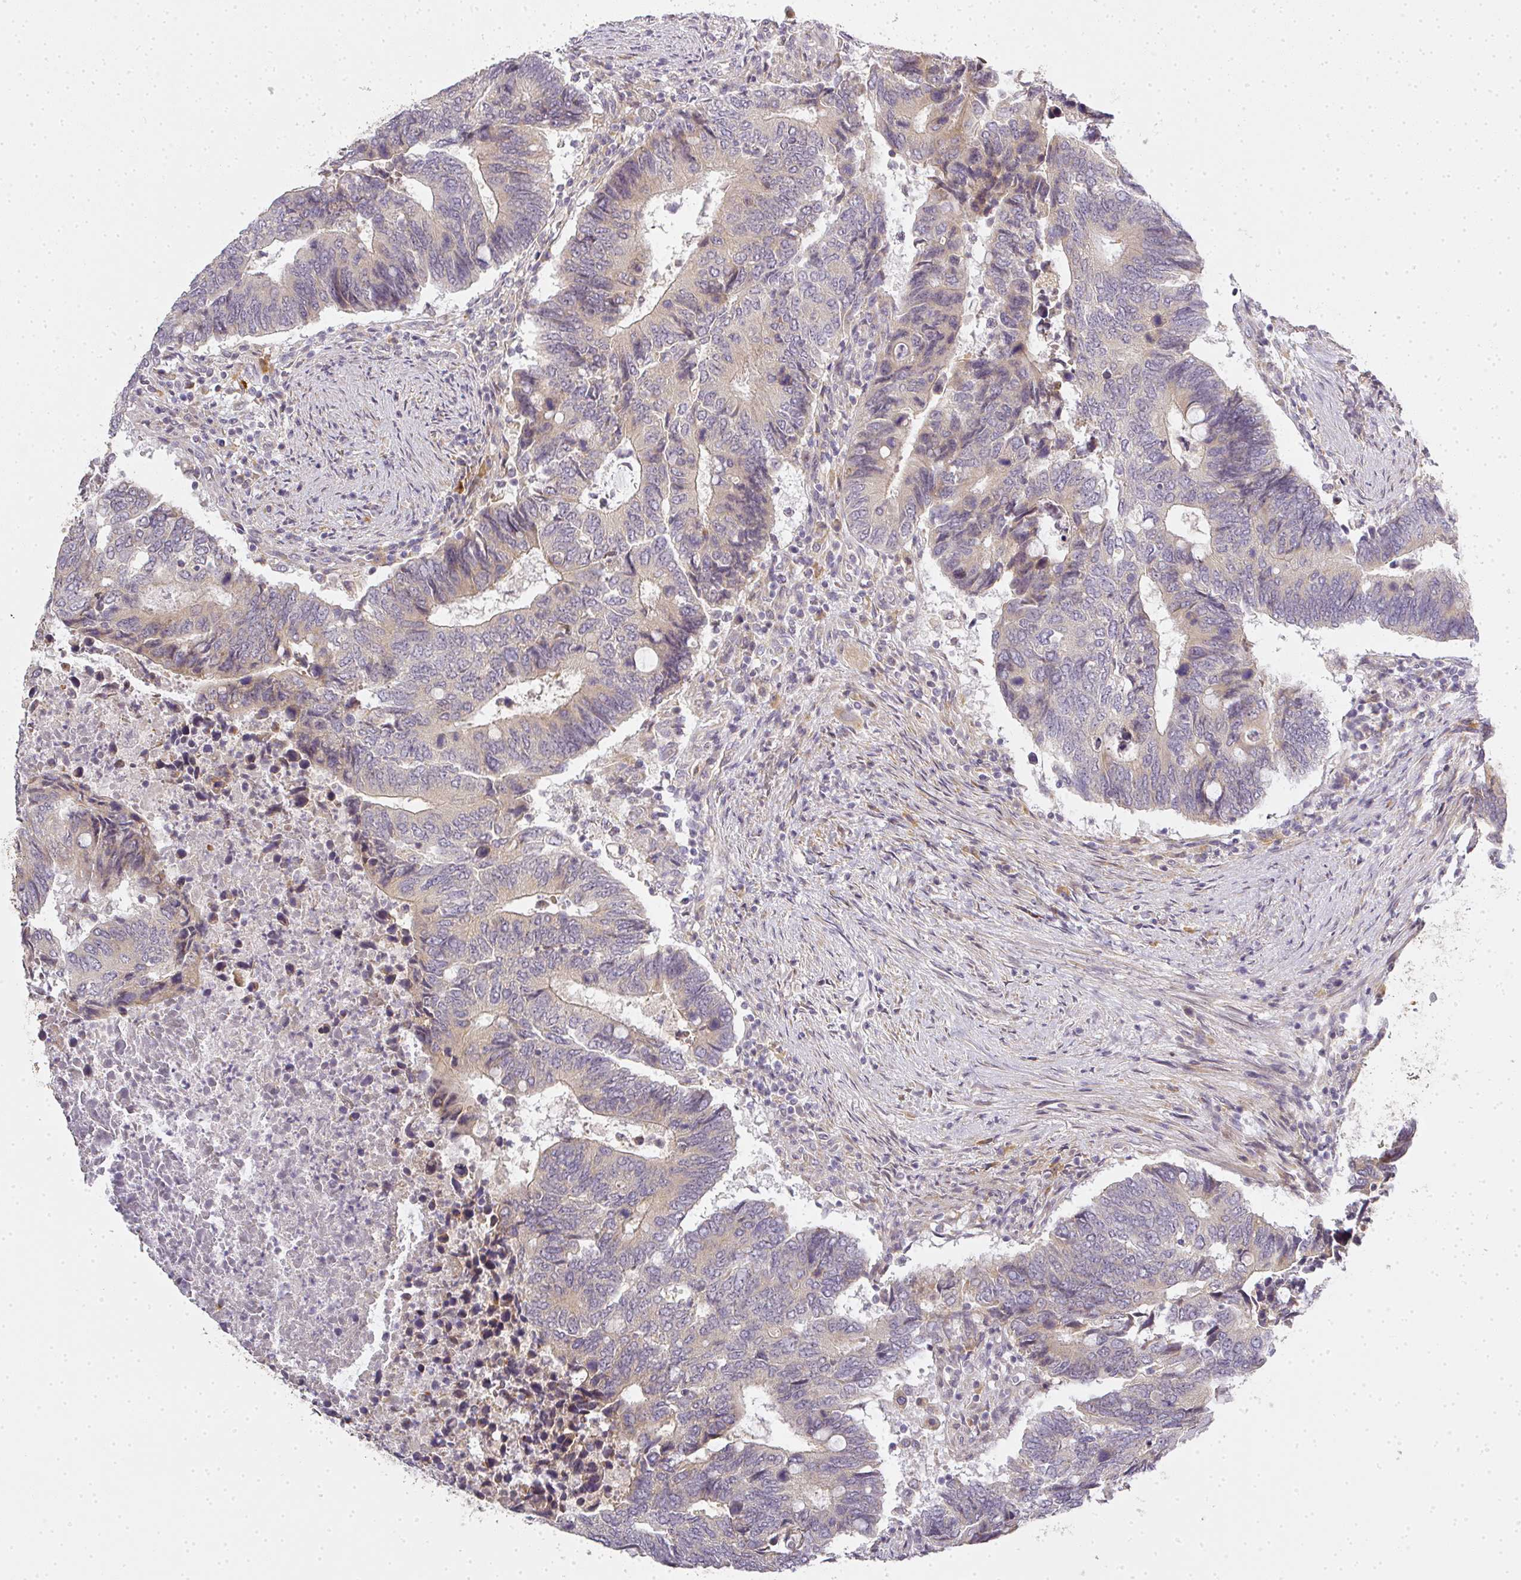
{"staining": {"intensity": "weak", "quantity": "25%-75%", "location": "cytoplasmic/membranous"}, "tissue": "colorectal cancer", "cell_type": "Tumor cells", "image_type": "cancer", "snomed": [{"axis": "morphology", "description": "Adenocarcinoma, NOS"}, {"axis": "topography", "description": "Colon"}], "caption": "Colorectal adenocarcinoma stained for a protein (brown) shows weak cytoplasmic/membranous positive expression in about 25%-75% of tumor cells.", "gene": "MED19", "patient": {"sex": "male", "age": 87}}